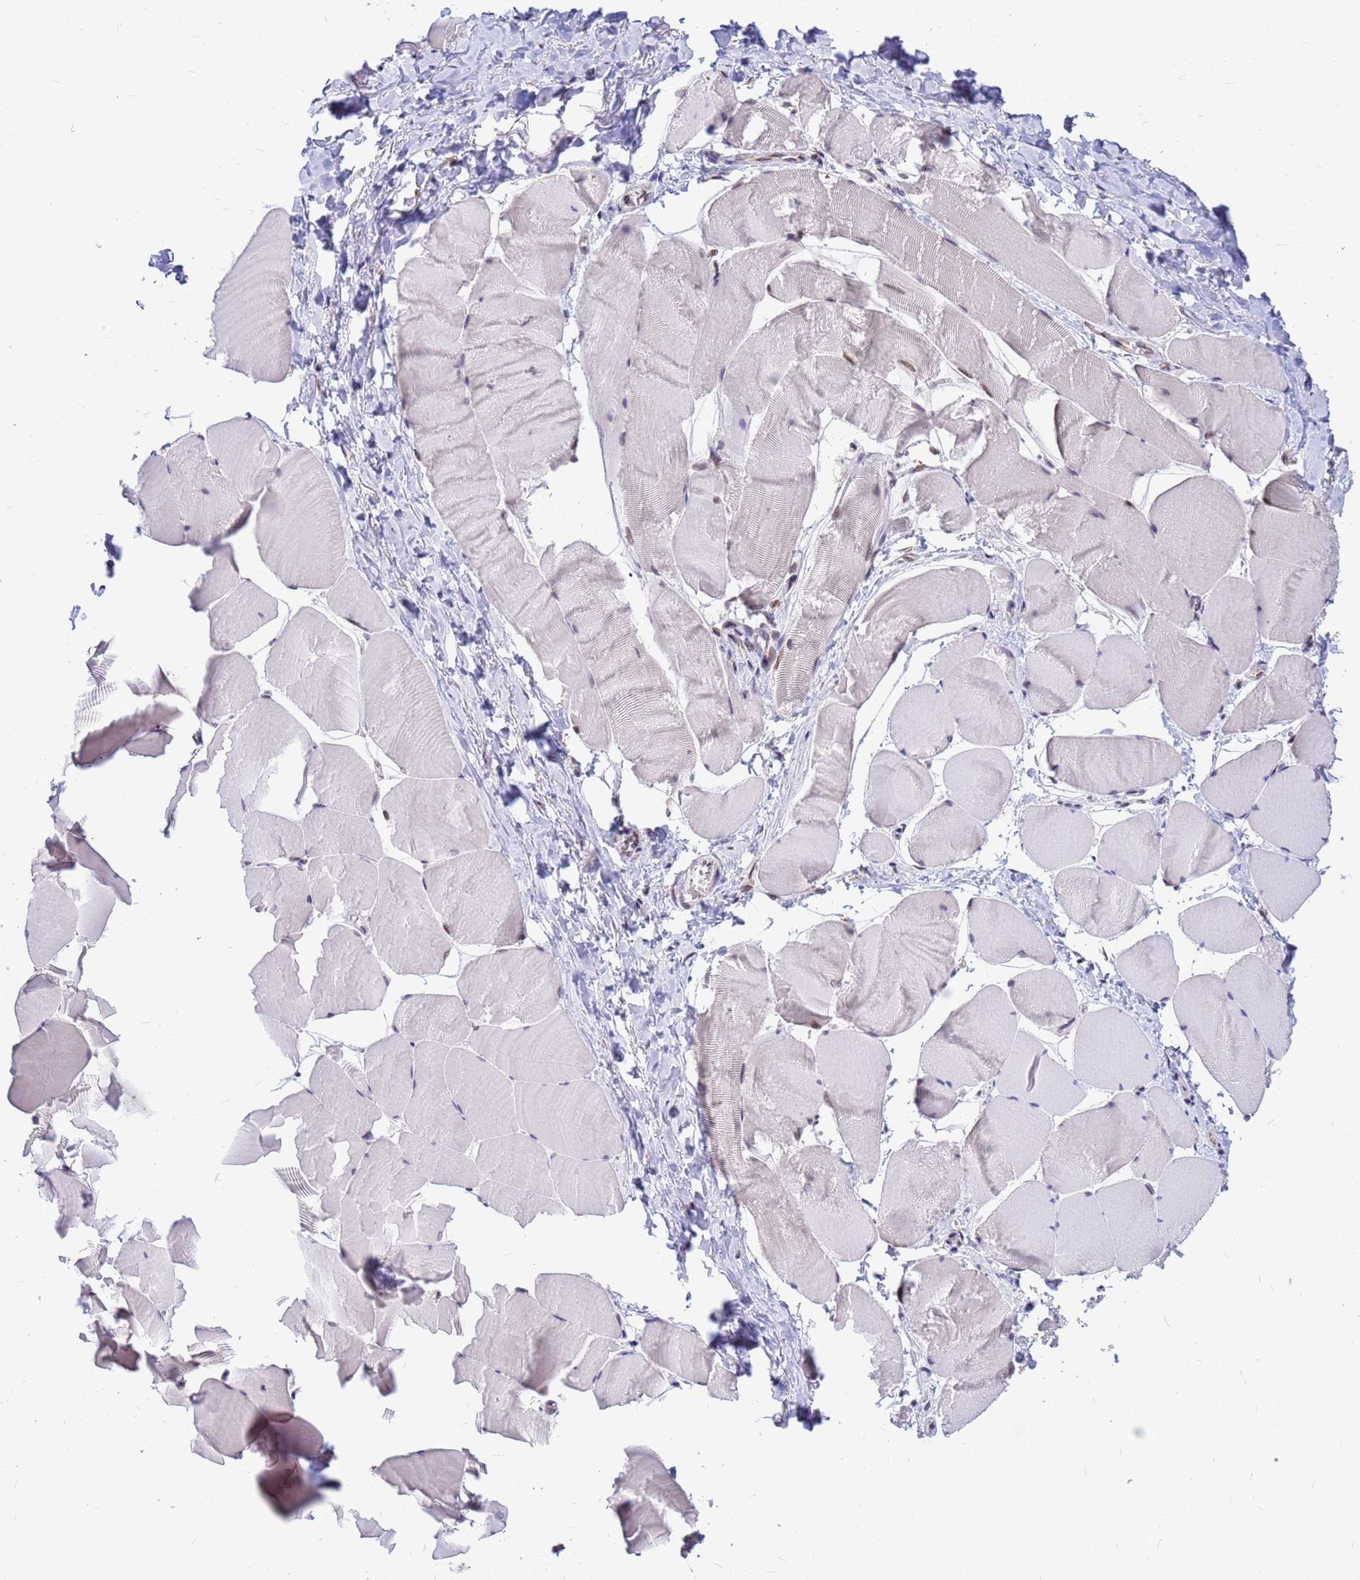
{"staining": {"intensity": "negative", "quantity": "none", "location": "none"}, "tissue": "skeletal muscle", "cell_type": "Myocytes", "image_type": "normal", "snomed": [{"axis": "morphology", "description": "Normal tissue, NOS"}, {"axis": "topography", "description": "Skeletal muscle"}], "caption": "Myocytes show no significant positivity in benign skeletal muscle. The staining was performed using DAB to visualize the protein expression in brown, while the nuclei were stained in blue with hematoxylin (Magnification: 20x).", "gene": "SSR4", "patient": {"sex": "male", "age": 25}}